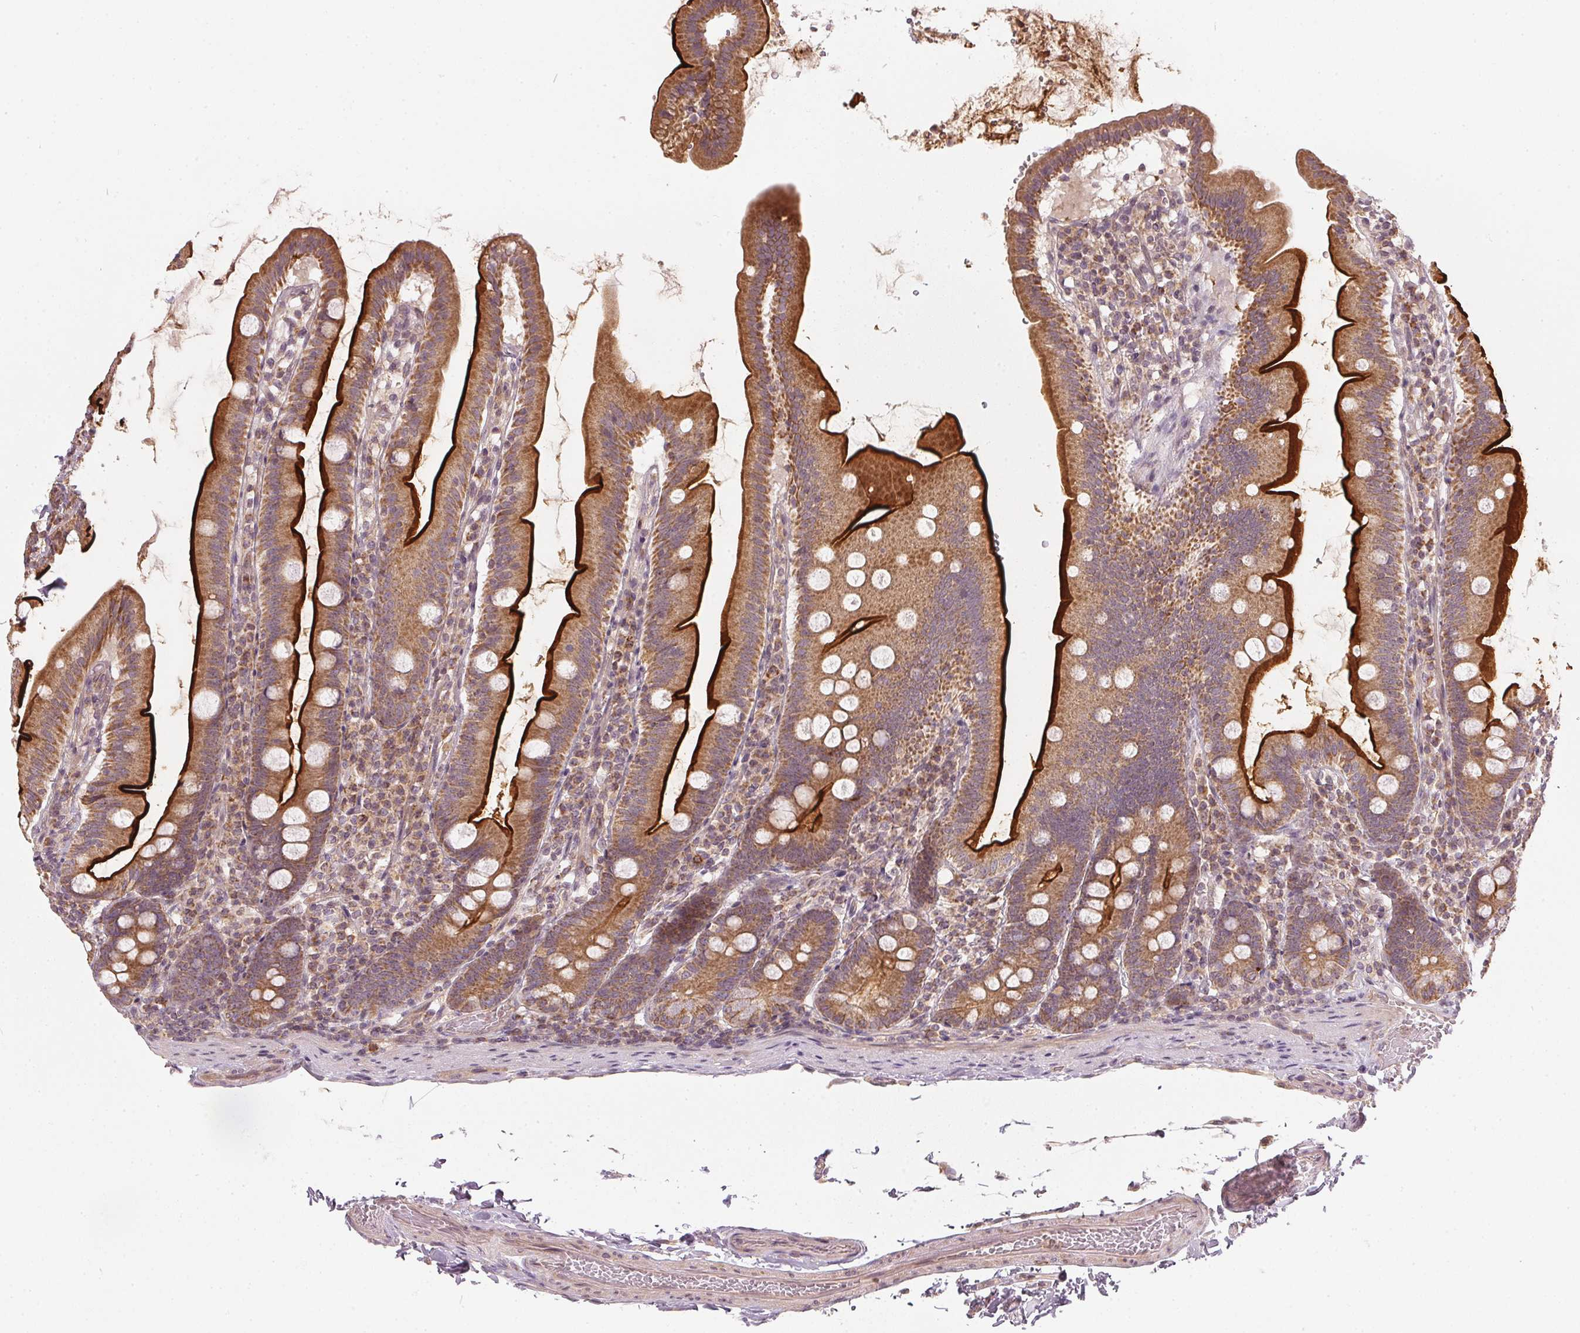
{"staining": {"intensity": "strong", "quantity": ">75%", "location": "cytoplasmic/membranous"}, "tissue": "duodenum", "cell_type": "Glandular cells", "image_type": "normal", "snomed": [{"axis": "morphology", "description": "Normal tissue, NOS"}, {"axis": "topography", "description": "Duodenum"}], "caption": "Immunohistochemical staining of normal human duodenum reveals strong cytoplasmic/membranous protein staining in about >75% of glandular cells.", "gene": "NADK2", "patient": {"sex": "female", "age": 67}}